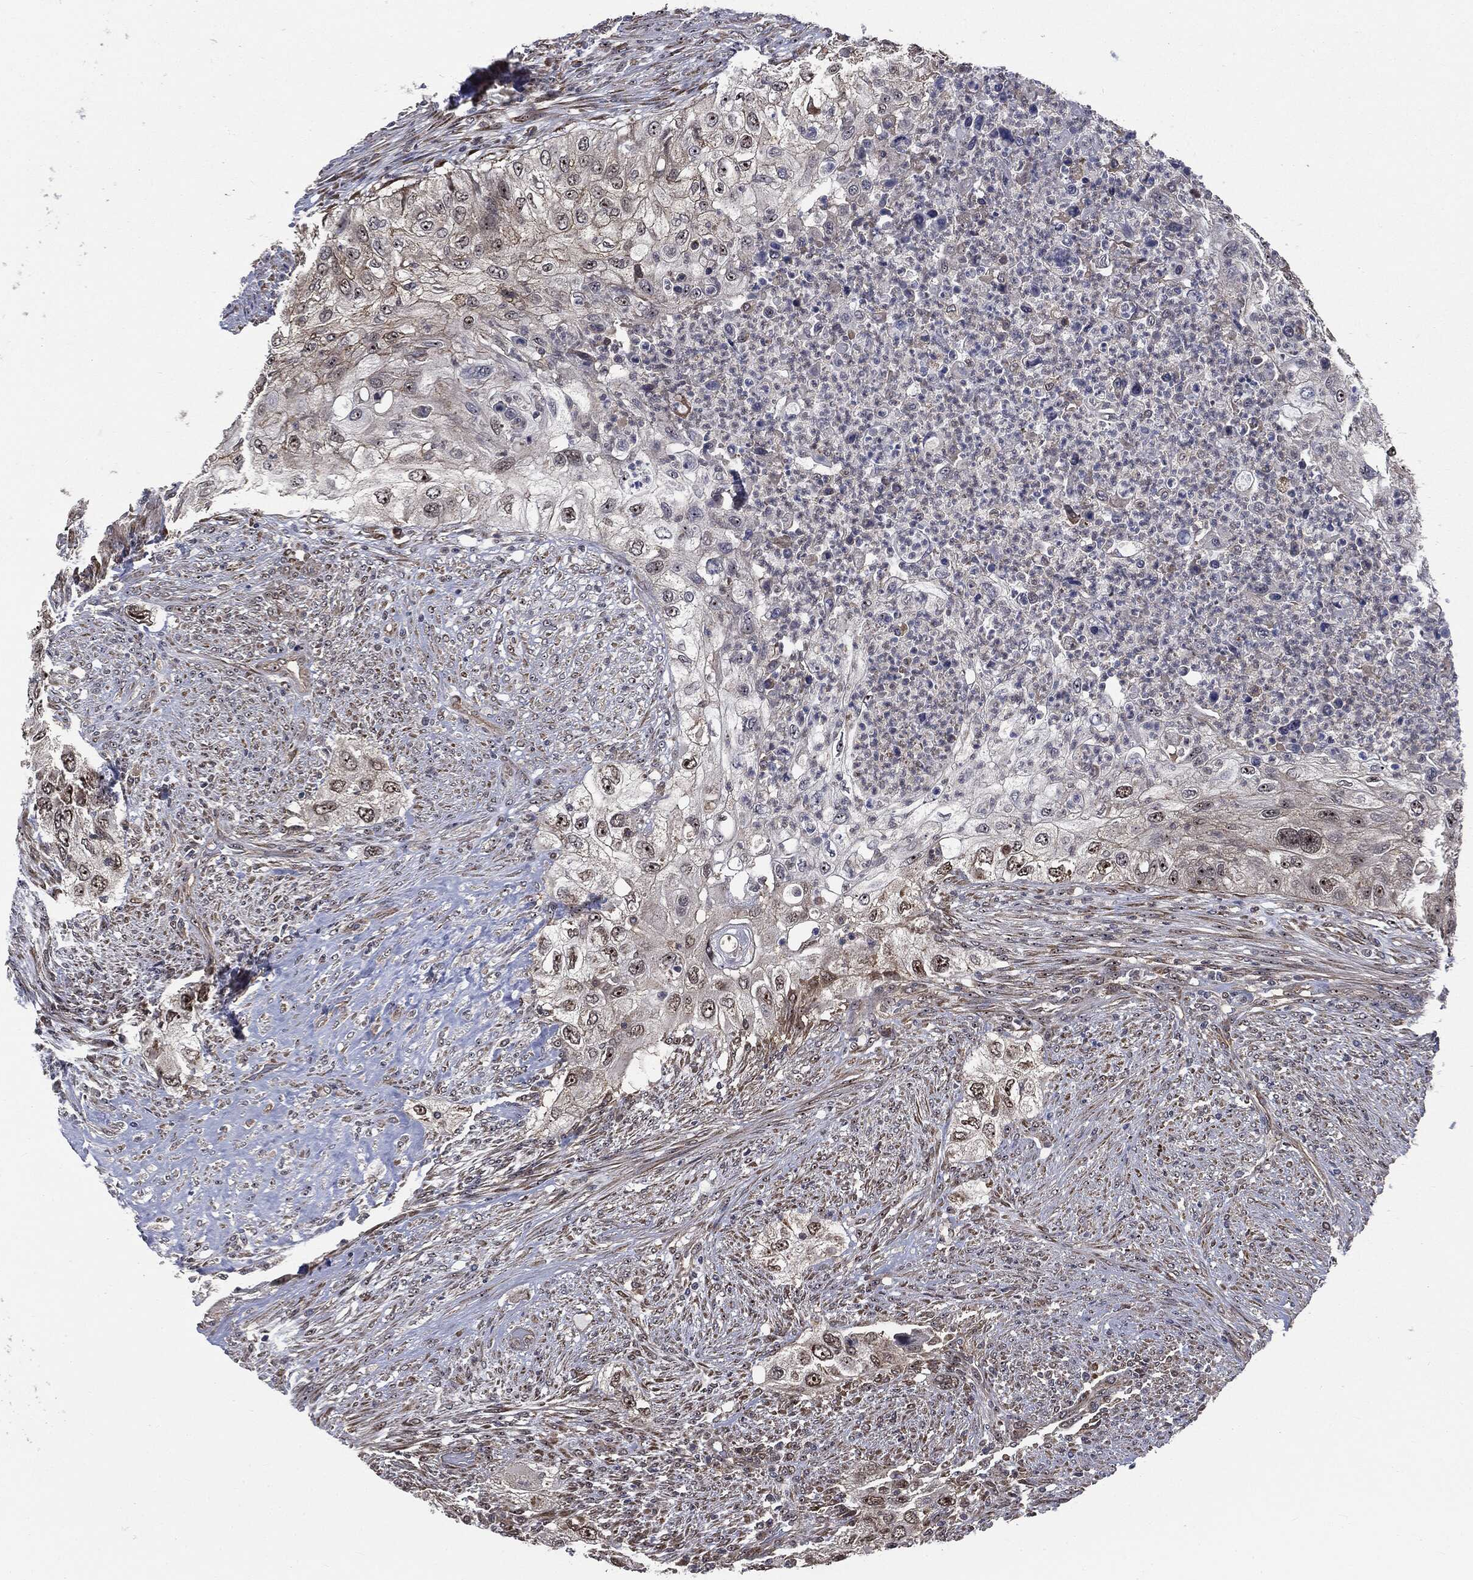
{"staining": {"intensity": "strong", "quantity": "<25%", "location": "nuclear"}, "tissue": "urothelial cancer", "cell_type": "Tumor cells", "image_type": "cancer", "snomed": [{"axis": "morphology", "description": "Urothelial carcinoma, High grade"}, {"axis": "topography", "description": "Urinary bladder"}], "caption": "High-magnification brightfield microscopy of high-grade urothelial carcinoma stained with DAB (brown) and counterstained with hematoxylin (blue). tumor cells exhibit strong nuclear staining is present in about<25% of cells.", "gene": "TRMT1L", "patient": {"sex": "female", "age": 60}}